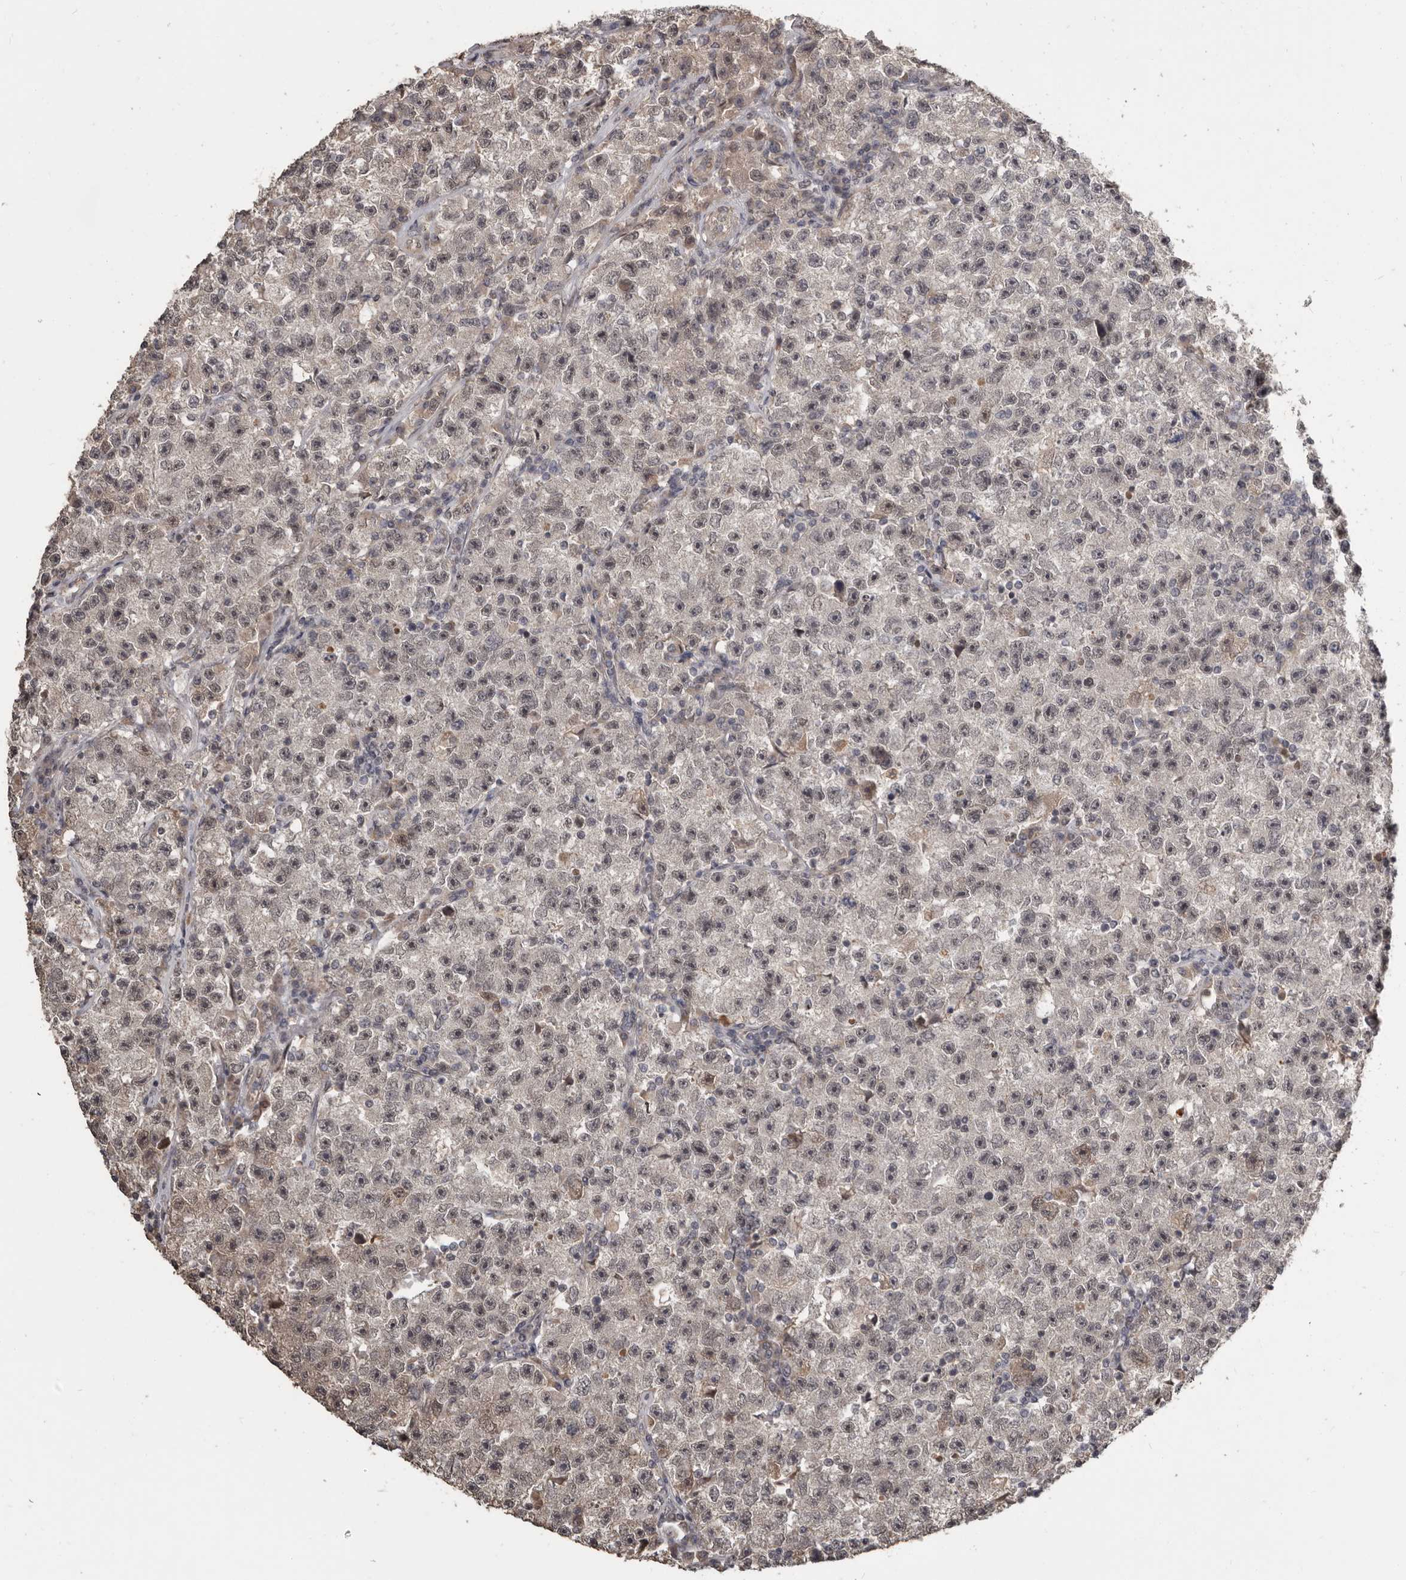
{"staining": {"intensity": "weak", "quantity": ">75%", "location": "nuclear"}, "tissue": "testis cancer", "cell_type": "Tumor cells", "image_type": "cancer", "snomed": [{"axis": "morphology", "description": "Seminoma, NOS"}, {"axis": "topography", "description": "Testis"}], "caption": "Testis cancer tissue shows weak nuclear staining in approximately >75% of tumor cells, visualized by immunohistochemistry.", "gene": "ZFP14", "patient": {"sex": "male", "age": 22}}